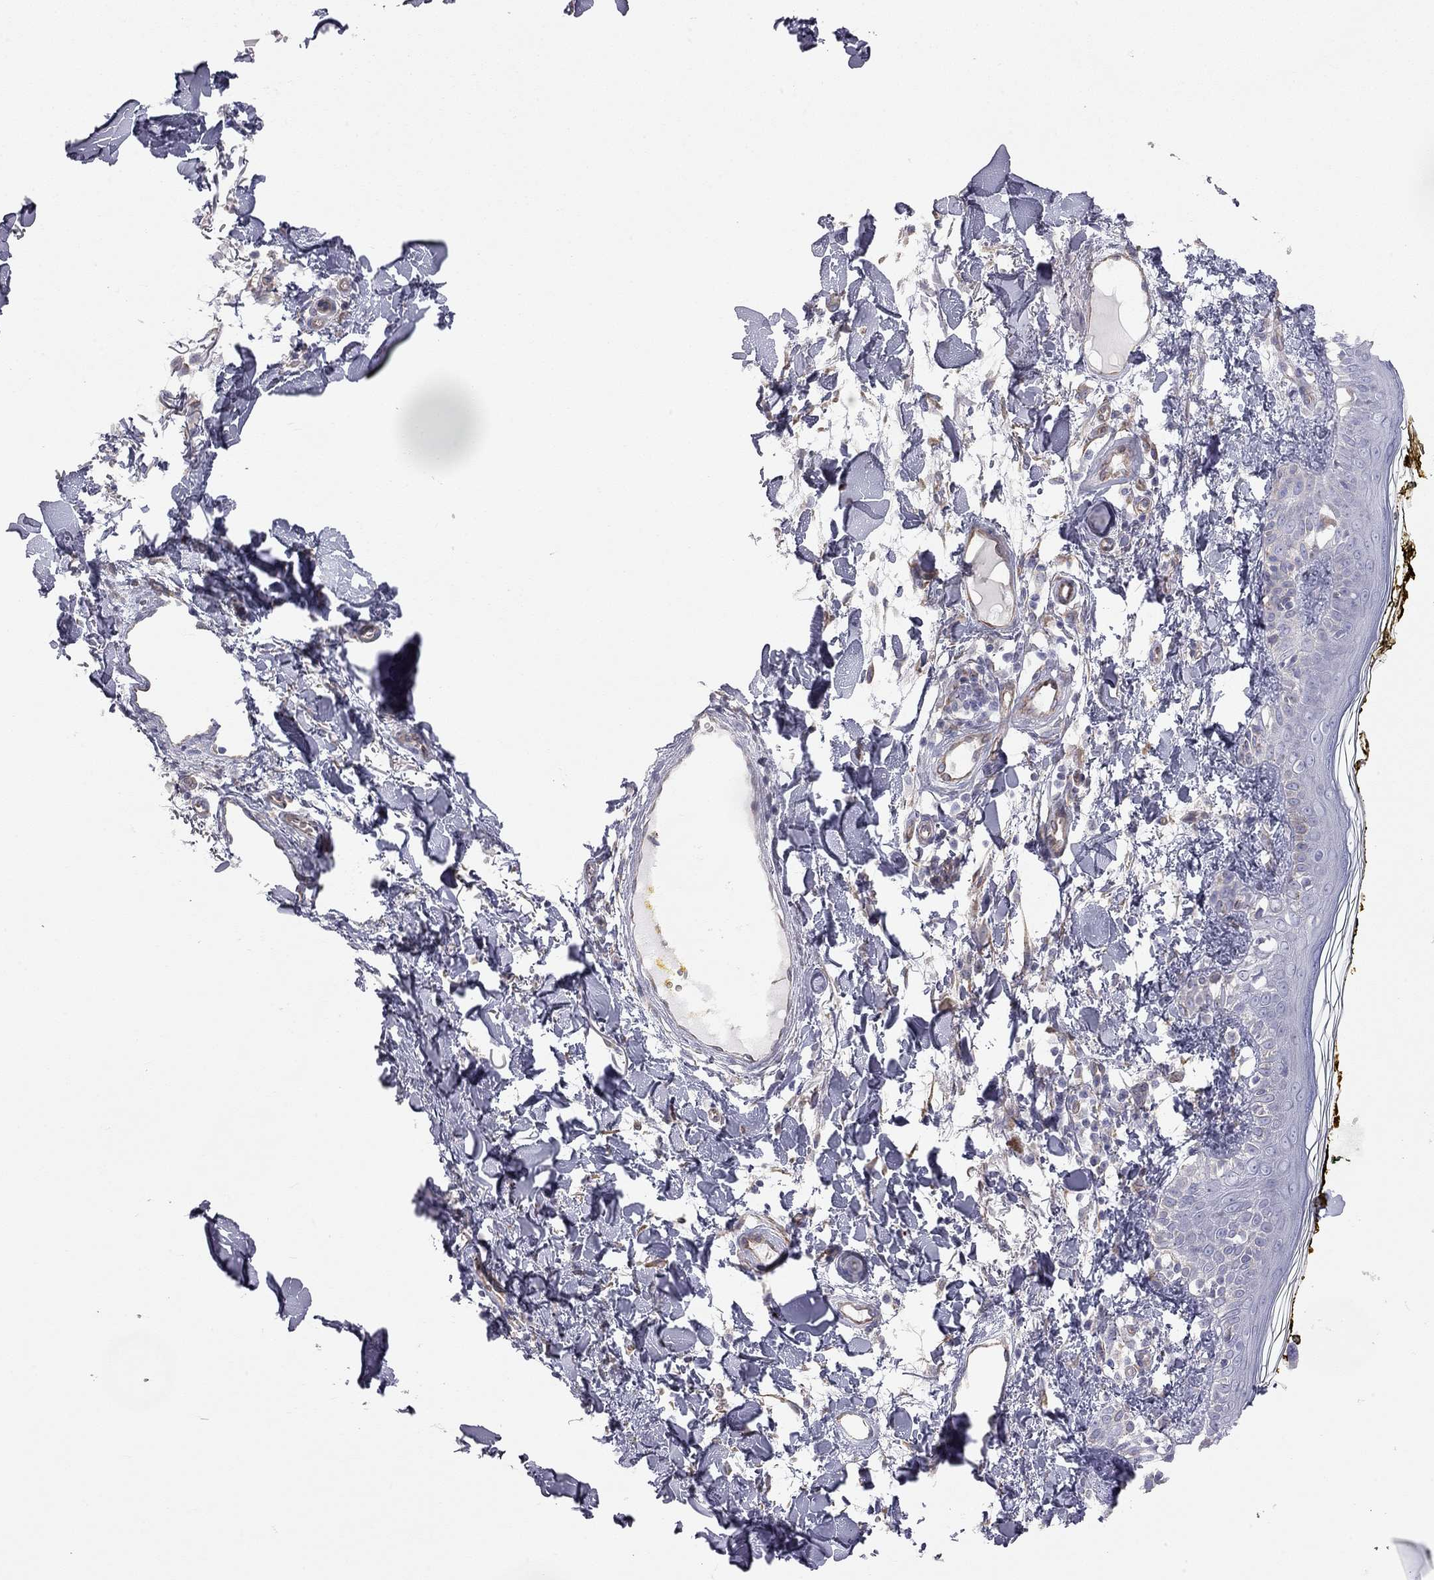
{"staining": {"intensity": "negative", "quantity": "none", "location": "none"}, "tissue": "skin", "cell_type": "Fibroblasts", "image_type": "normal", "snomed": [{"axis": "morphology", "description": "Normal tissue, NOS"}, {"axis": "topography", "description": "Skin"}], "caption": "Protein analysis of normal skin reveals no significant staining in fibroblasts.", "gene": "GPRC5B", "patient": {"sex": "male", "age": 76}}